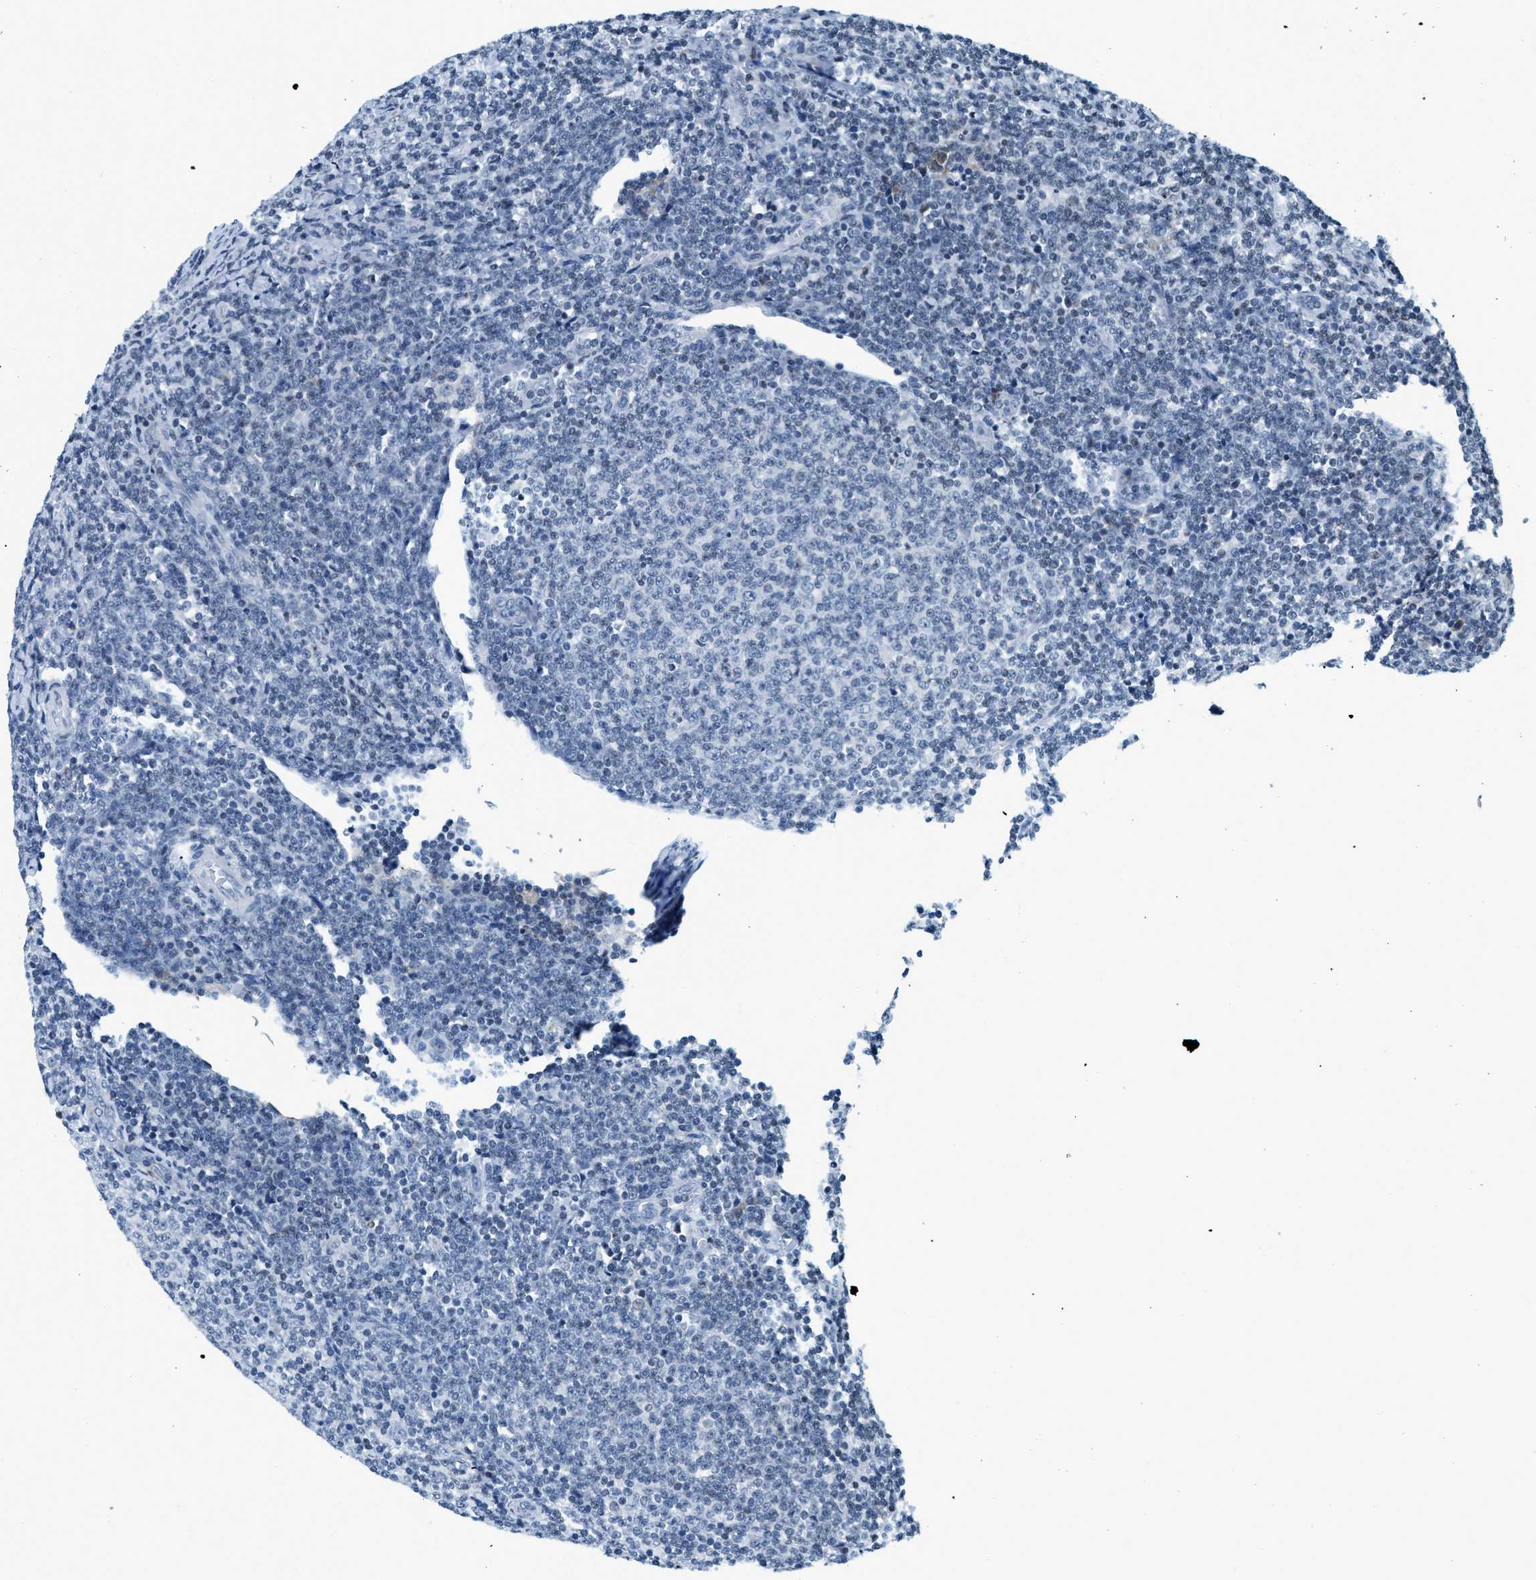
{"staining": {"intensity": "negative", "quantity": "none", "location": "none"}, "tissue": "lymphoma", "cell_type": "Tumor cells", "image_type": "cancer", "snomed": [{"axis": "morphology", "description": "Malignant lymphoma, non-Hodgkin's type, Low grade"}, {"axis": "topography", "description": "Lymph node"}], "caption": "A photomicrograph of malignant lymphoma, non-Hodgkin's type (low-grade) stained for a protein exhibits no brown staining in tumor cells.", "gene": "UVRAG", "patient": {"sex": "male", "age": 66}}